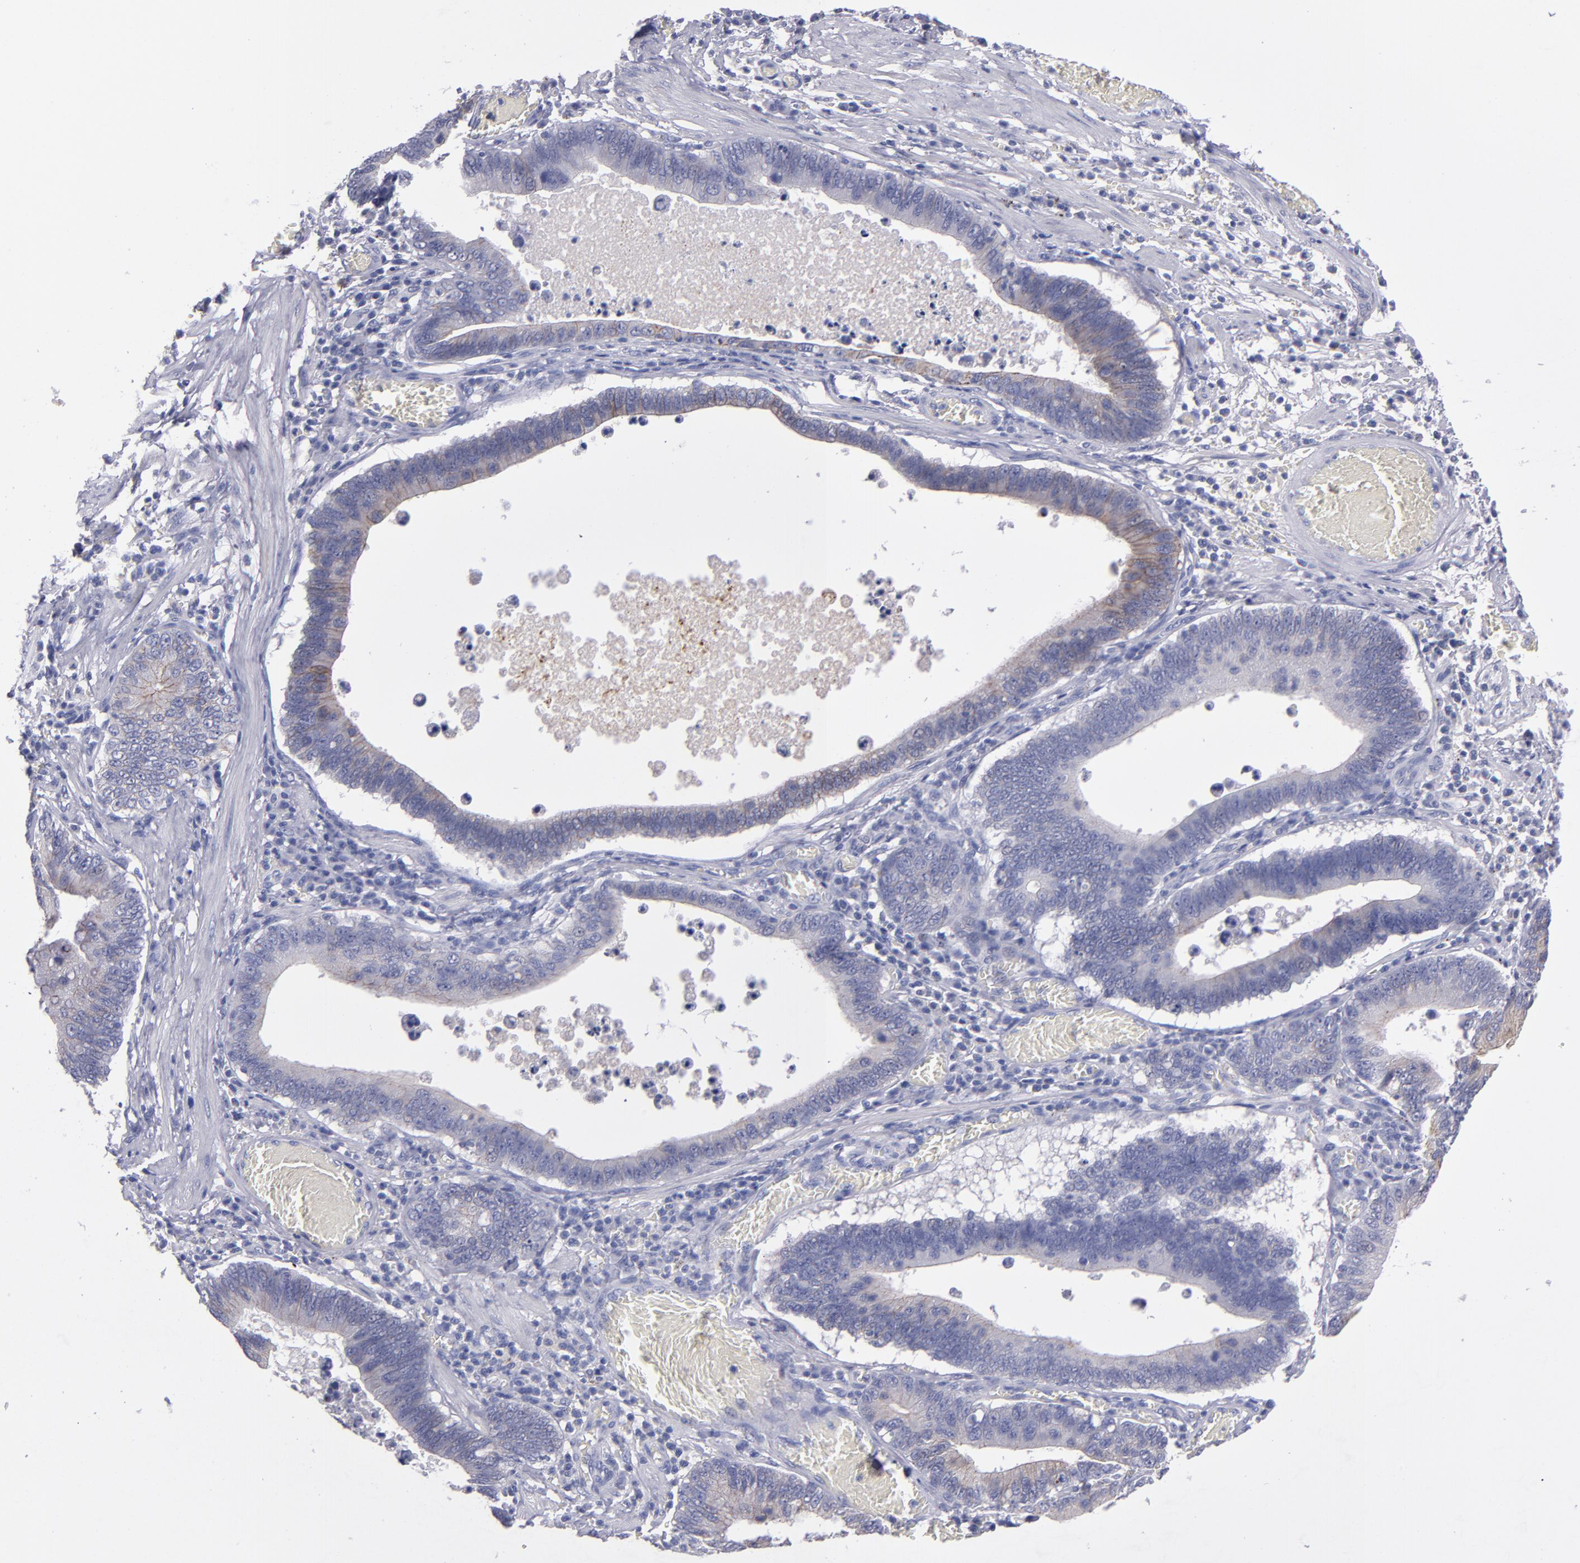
{"staining": {"intensity": "weak", "quantity": ">75%", "location": "cytoplasmic/membranous"}, "tissue": "stomach cancer", "cell_type": "Tumor cells", "image_type": "cancer", "snomed": [{"axis": "morphology", "description": "Adenocarcinoma, NOS"}, {"axis": "topography", "description": "Stomach"}, {"axis": "topography", "description": "Gastric cardia"}], "caption": "Brown immunohistochemical staining in human stomach cancer displays weak cytoplasmic/membranous expression in approximately >75% of tumor cells.", "gene": "CDH3", "patient": {"sex": "male", "age": 59}}